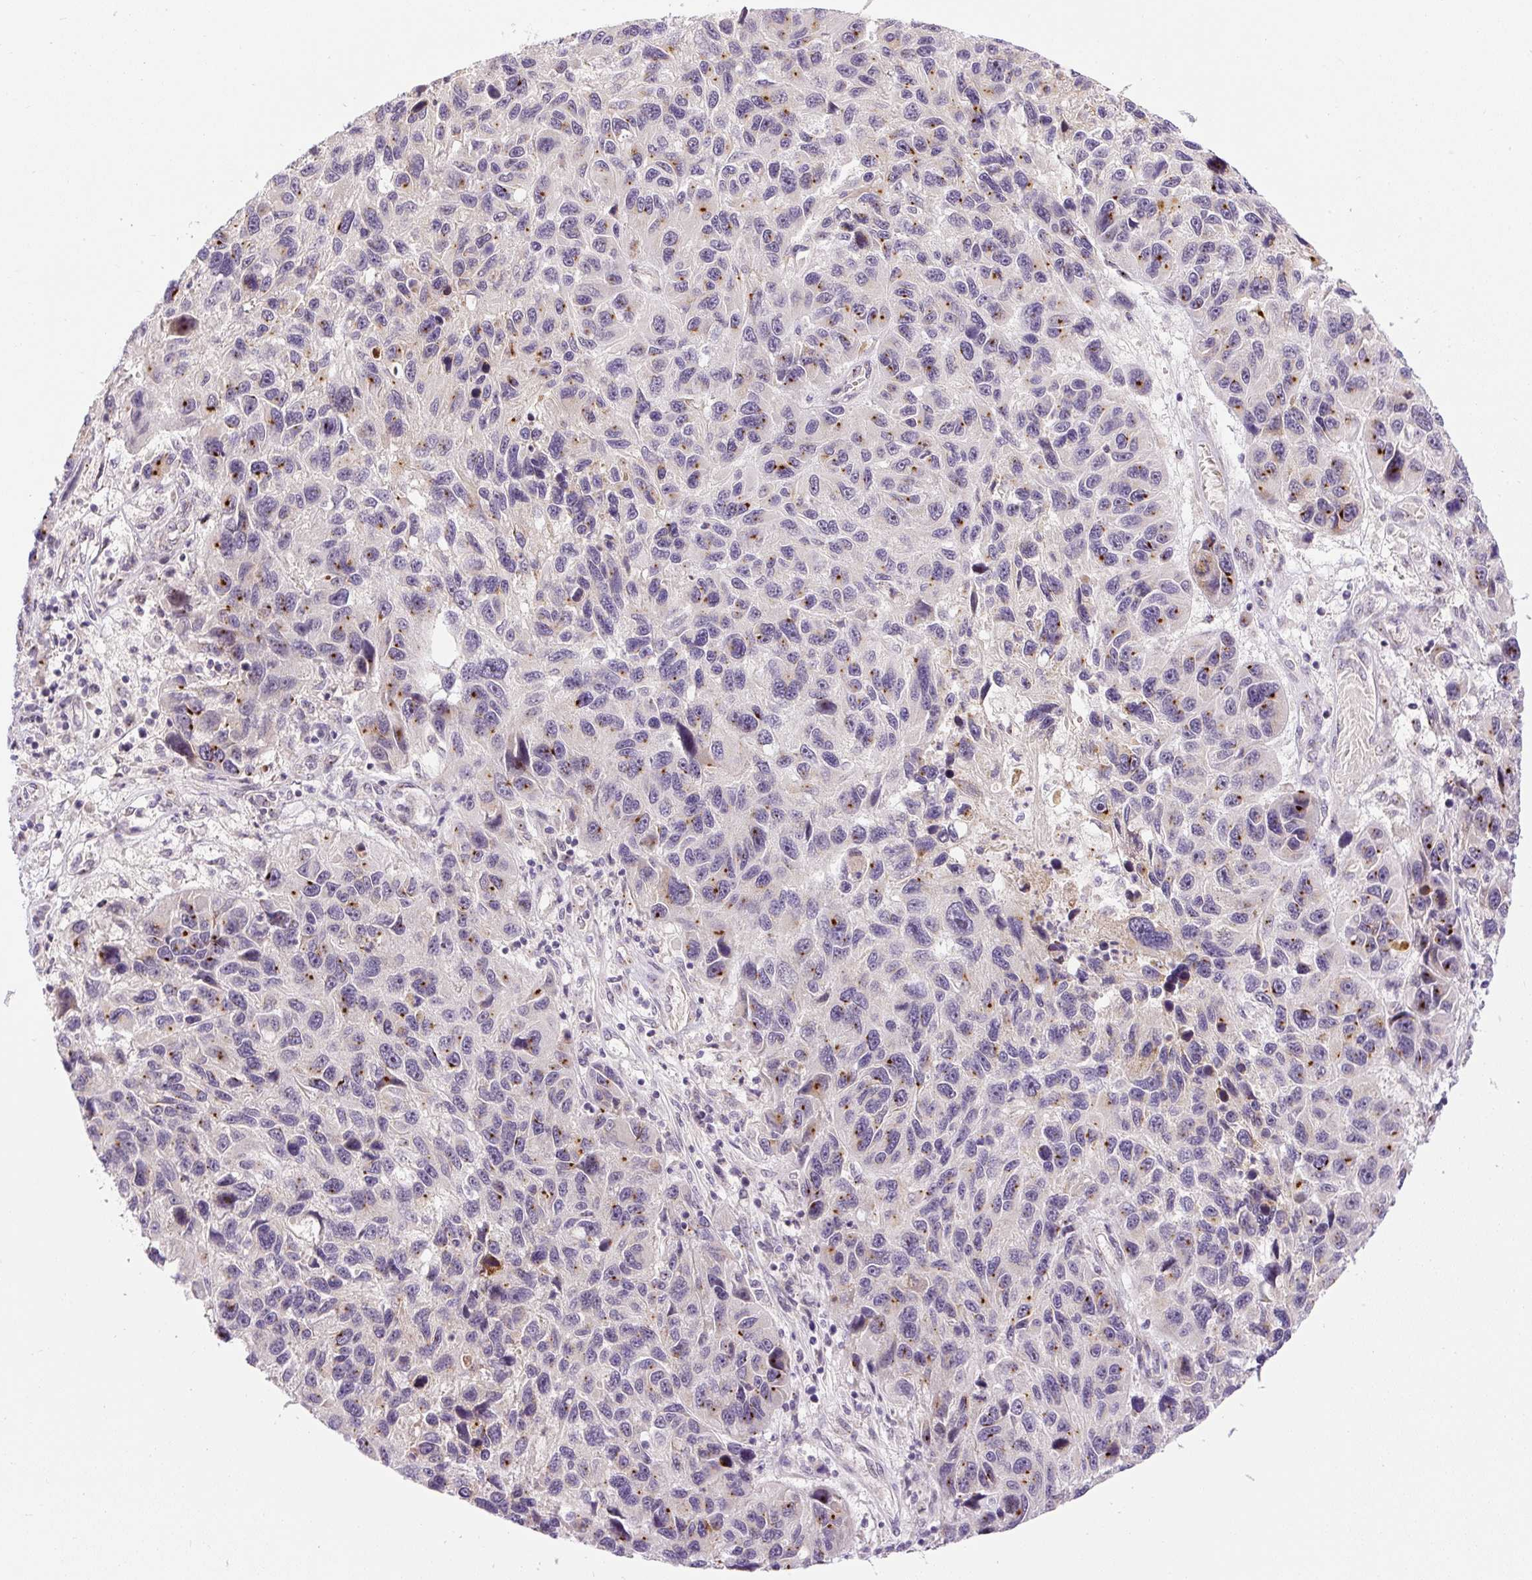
{"staining": {"intensity": "moderate", "quantity": "<25%", "location": "cytoplasmic/membranous"}, "tissue": "melanoma", "cell_type": "Tumor cells", "image_type": "cancer", "snomed": [{"axis": "morphology", "description": "Malignant melanoma, NOS"}, {"axis": "topography", "description": "Skin"}], "caption": "The photomicrograph displays a brown stain indicating the presence of a protein in the cytoplasmic/membranous of tumor cells in melanoma.", "gene": "PCM1", "patient": {"sex": "male", "age": 53}}